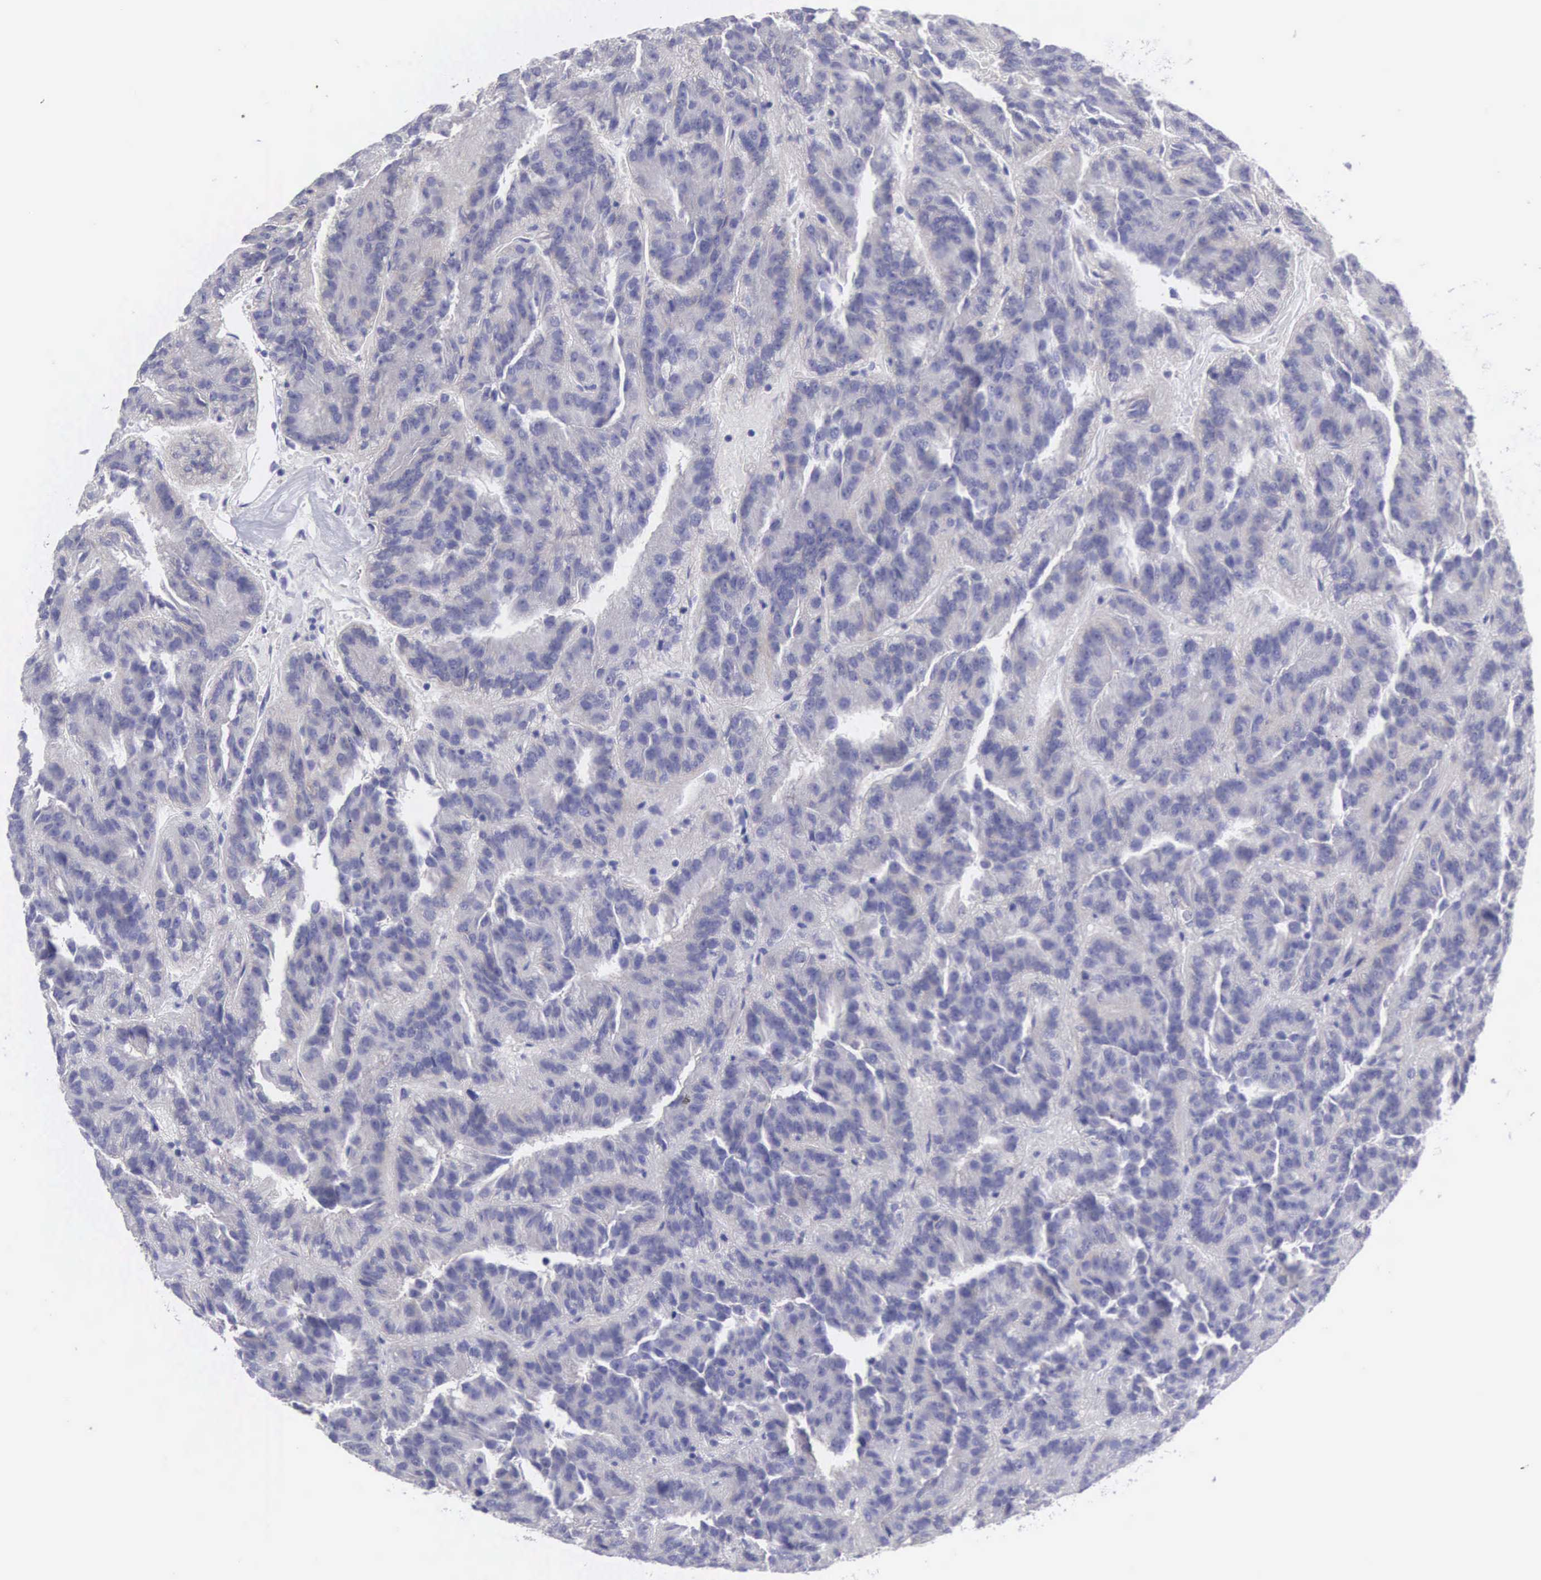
{"staining": {"intensity": "negative", "quantity": "none", "location": "none"}, "tissue": "renal cancer", "cell_type": "Tumor cells", "image_type": "cancer", "snomed": [{"axis": "morphology", "description": "Adenocarcinoma, NOS"}, {"axis": "topography", "description": "Kidney"}], "caption": "DAB immunohistochemical staining of renal cancer (adenocarcinoma) demonstrates no significant expression in tumor cells.", "gene": "SLITRK4", "patient": {"sex": "male", "age": 46}}